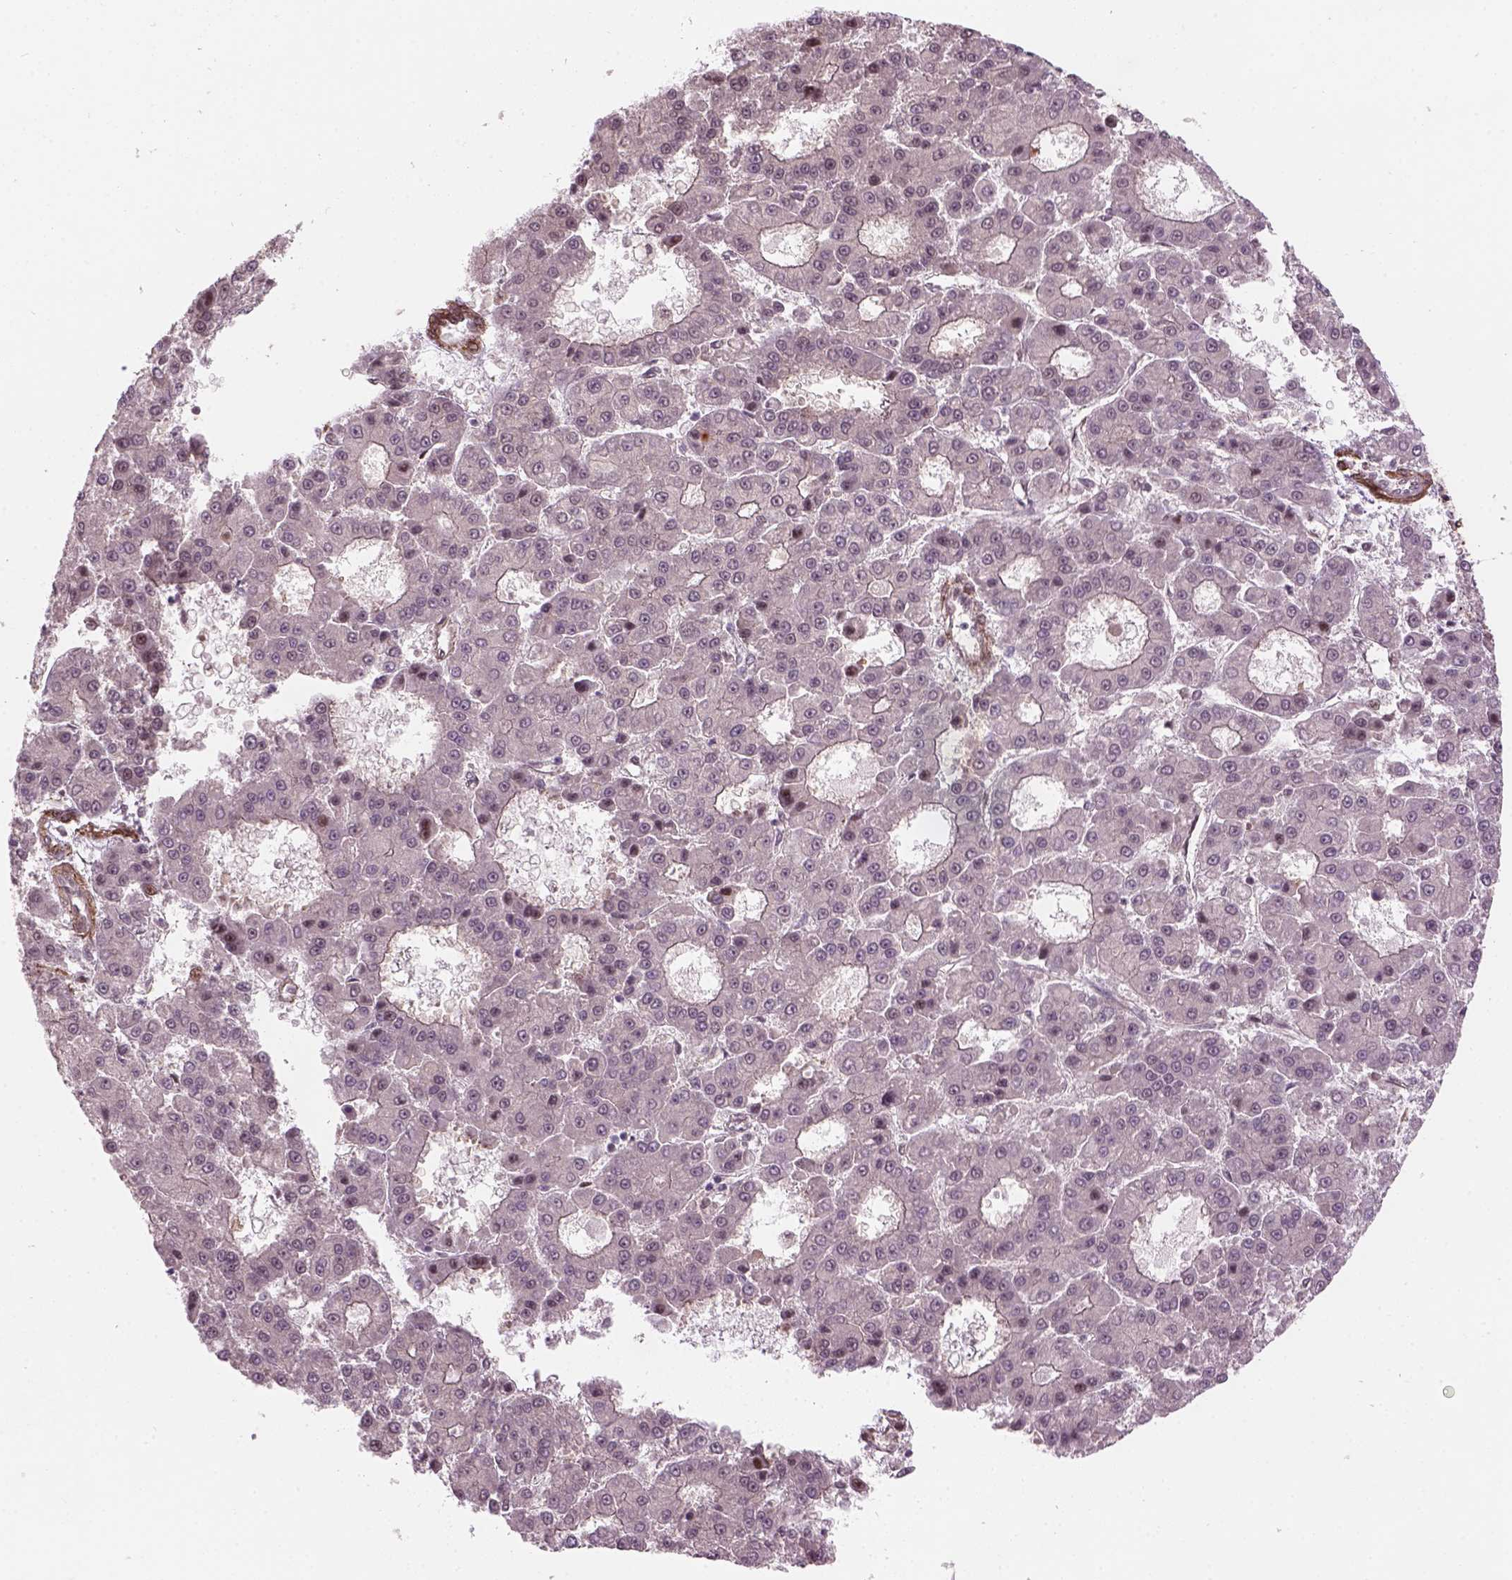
{"staining": {"intensity": "weak", "quantity": ">75%", "location": "cytoplasmic/membranous,nuclear"}, "tissue": "liver cancer", "cell_type": "Tumor cells", "image_type": "cancer", "snomed": [{"axis": "morphology", "description": "Carcinoma, Hepatocellular, NOS"}, {"axis": "topography", "description": "Liver"}], "caption": "Liver cancer (hepatocellular carcinoma) tissue displays weak cytoplasmic/membranous and nuclear expression in about >75% of tumor cells", "gene": "PSMD11", "patient": {"sex": "male", "age": 70}}